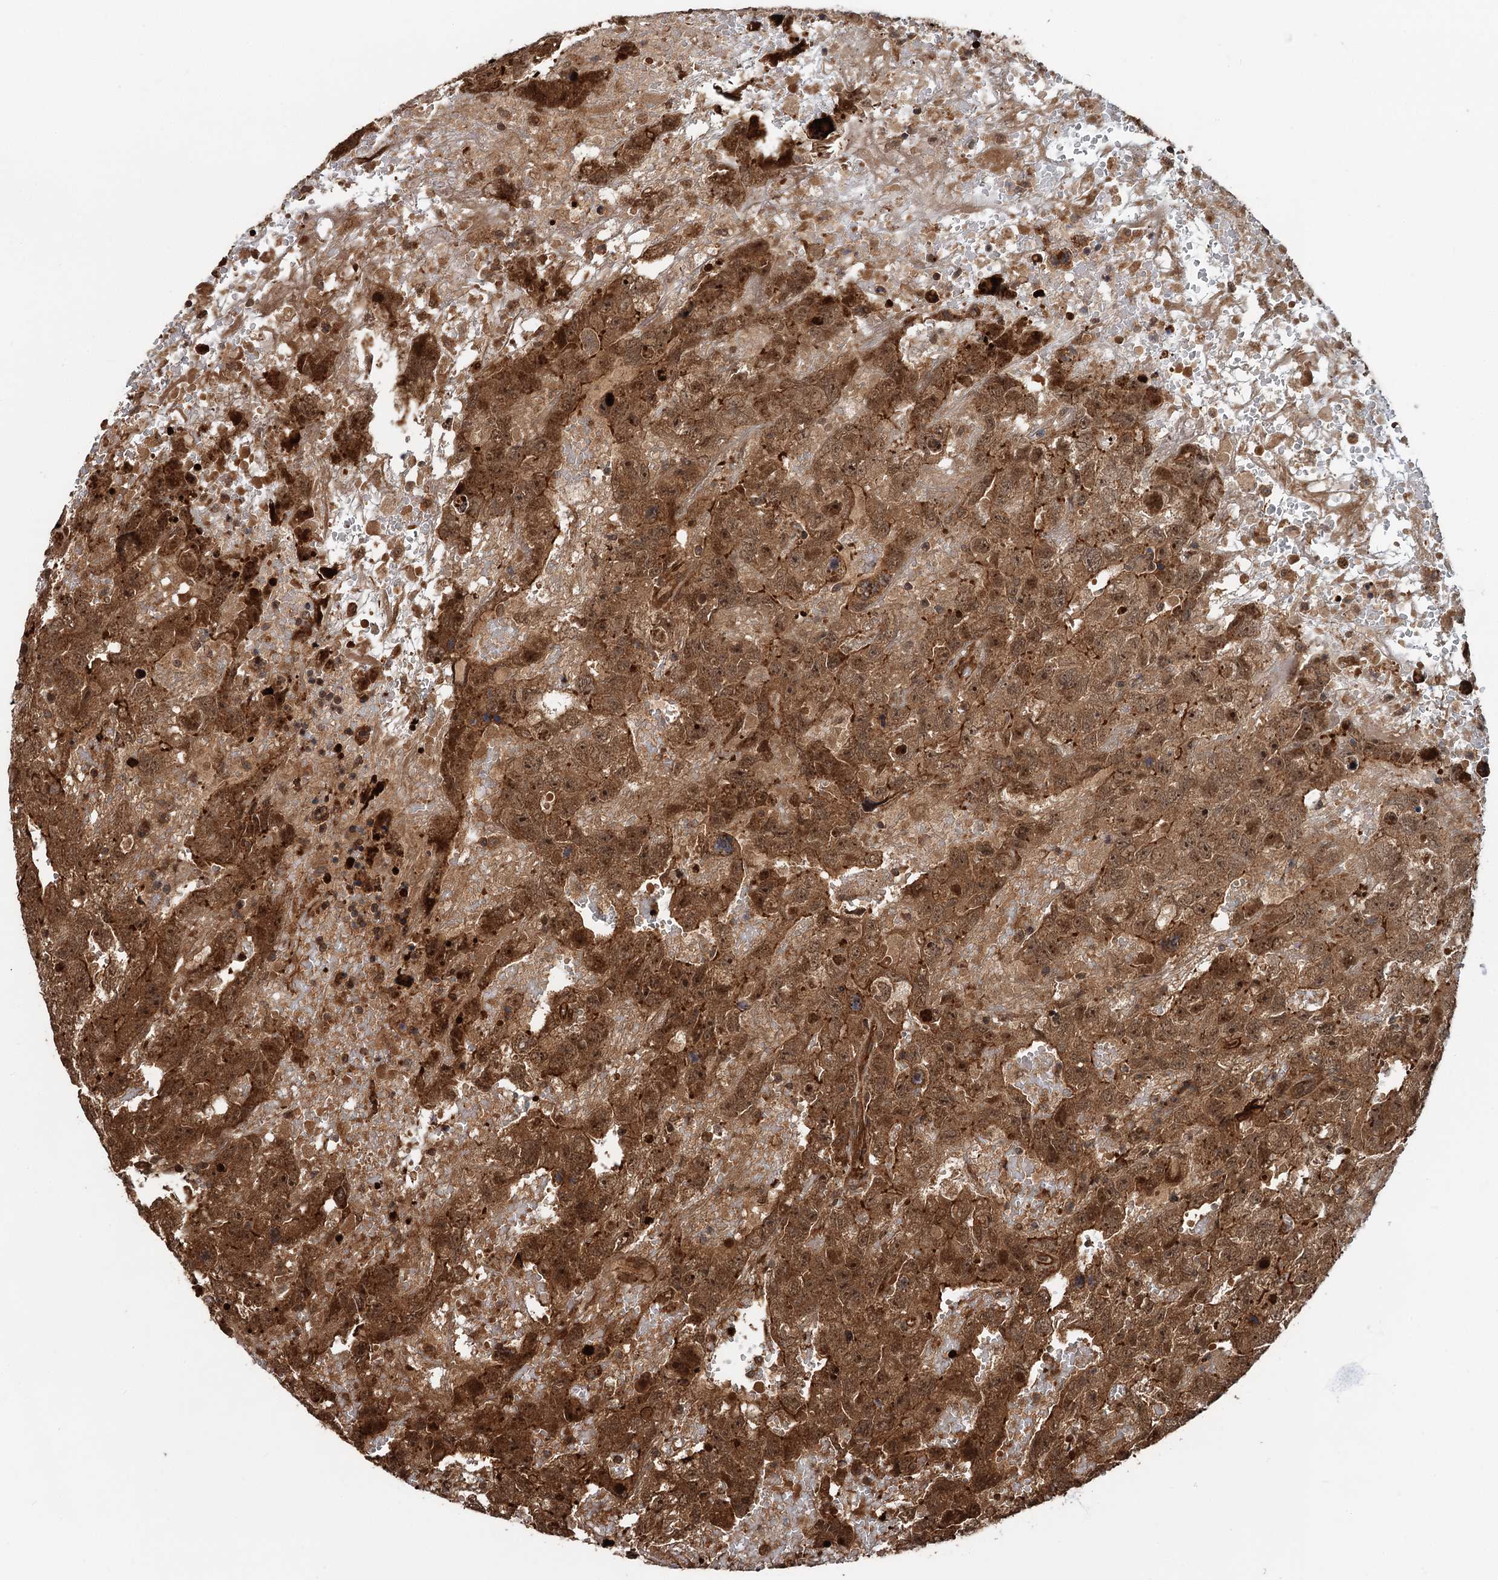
{"staining": {"intensity": "strong", "quantity": ">75%", "location": "cytoplasmic/membranous,nuclear"}, "tissue": "testis cancer", "cell_type": "Tumor cells", "image_type": "cancer", "snomed": [{"axis": "morphology", "description": "Carcinoma, Embryonal, NOS"}, {"axis": "topography", "description": "Testis"}], "caption": "Strong cytoplasmic/membranous and nuclear protein expression is identified in about >75% of tumor cells in testis cancer (embryonal carcinoma).", "gene": "SNRNP25", "patient": {"sex": "male", "age": 45}}